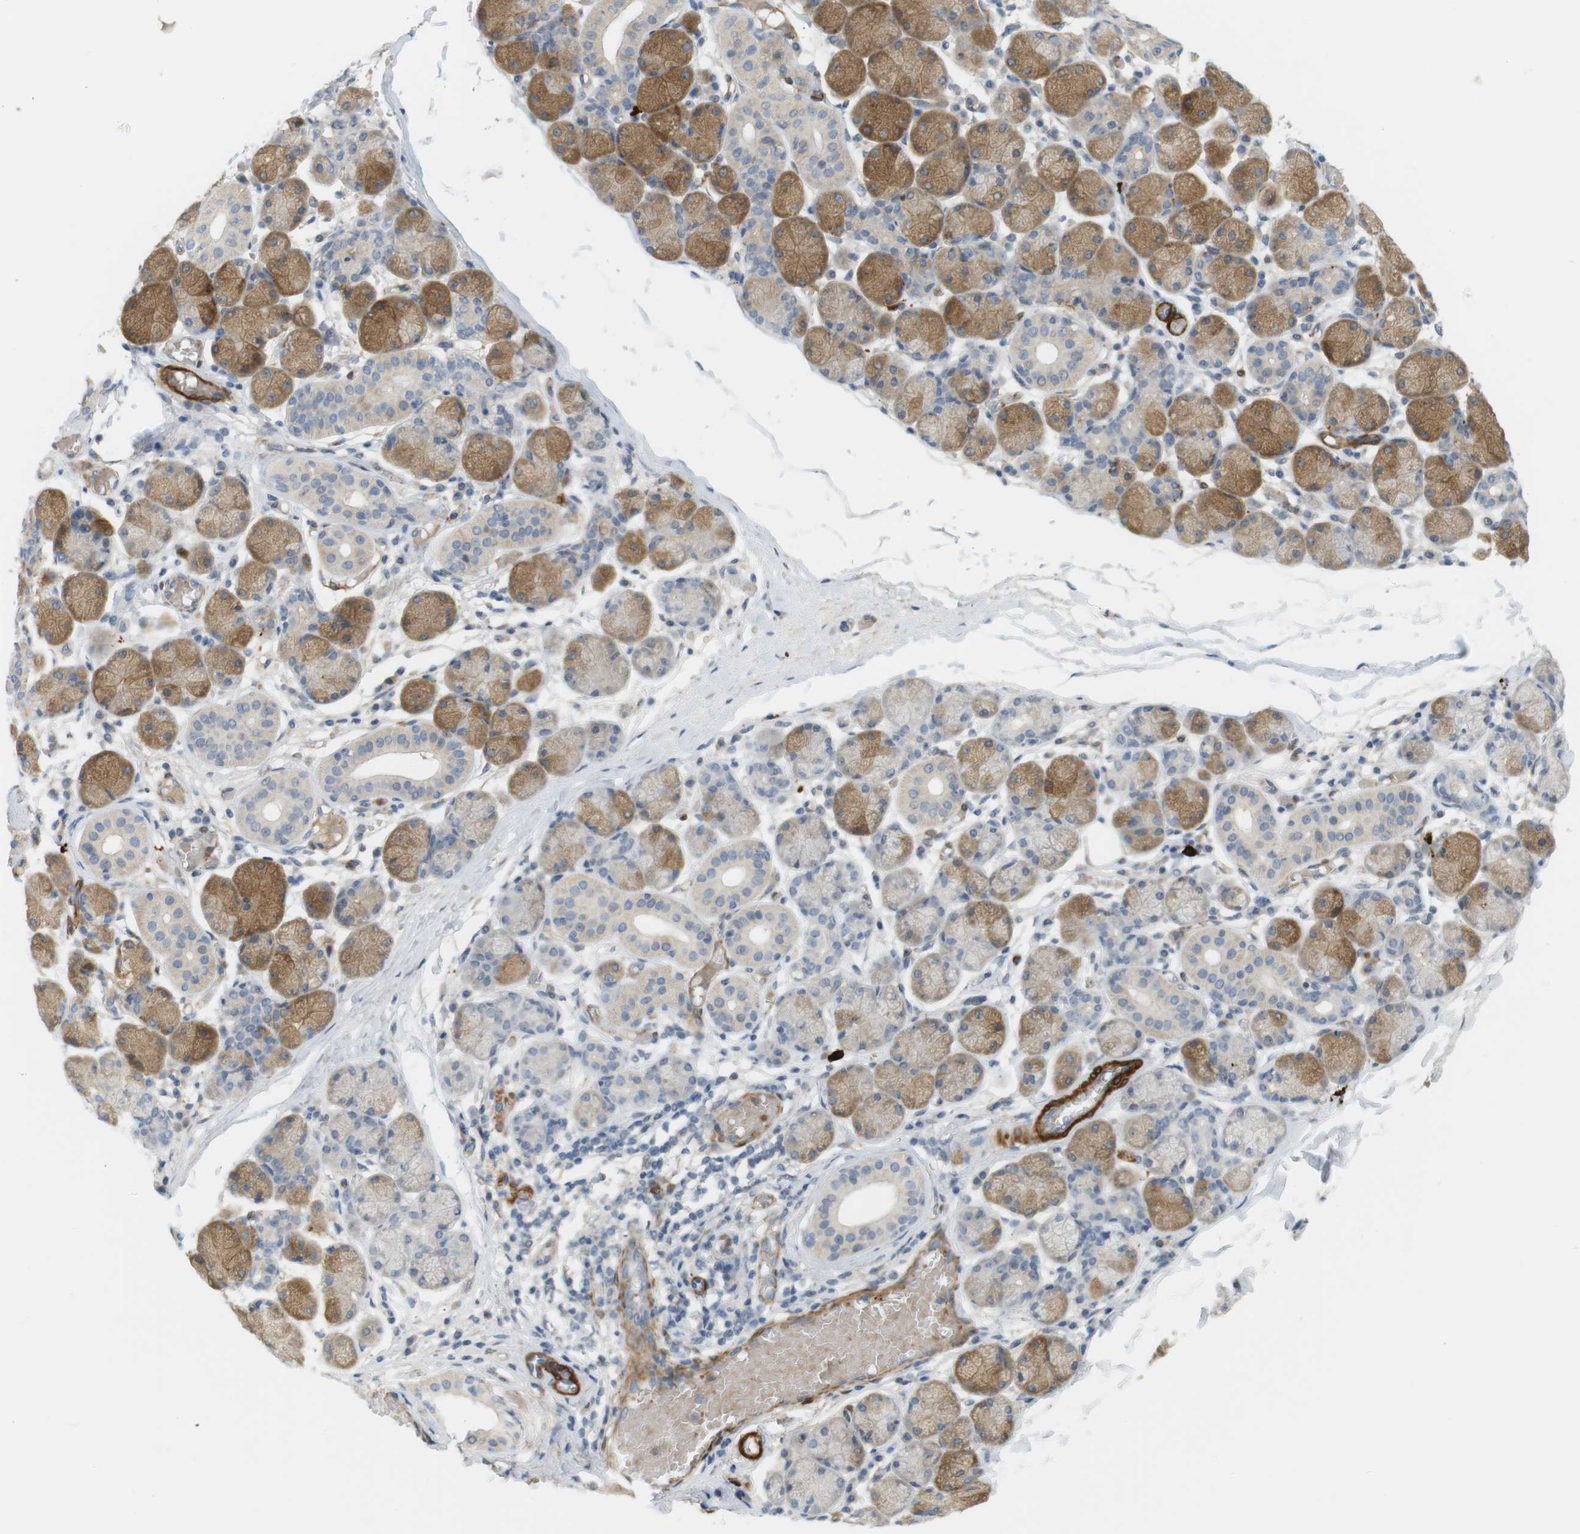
{"staining": {"intensity": "moderate", "quantity": "25%-75%", "location": "cytoplasmic/membranous"}, "tissue": "salivary gland", "cell_type": "Glandular cells", "image_type": "normal", "snomed": [{"axis": "morphology", "description": "Normal tissue, NOS"}, {"axis": "topography", "description": "Salivary gland"}], "caption": "Salivary gland stained with immunohistochemistry (IHC) displays moderate cytoplasmic/membranous expression in approximately 25%-75% of glandular cells. The protein is shown in brown color, while the nuclei are stained blue.", "gene": "PDE3A", "patient": {"sex": "female", "age": 24}}